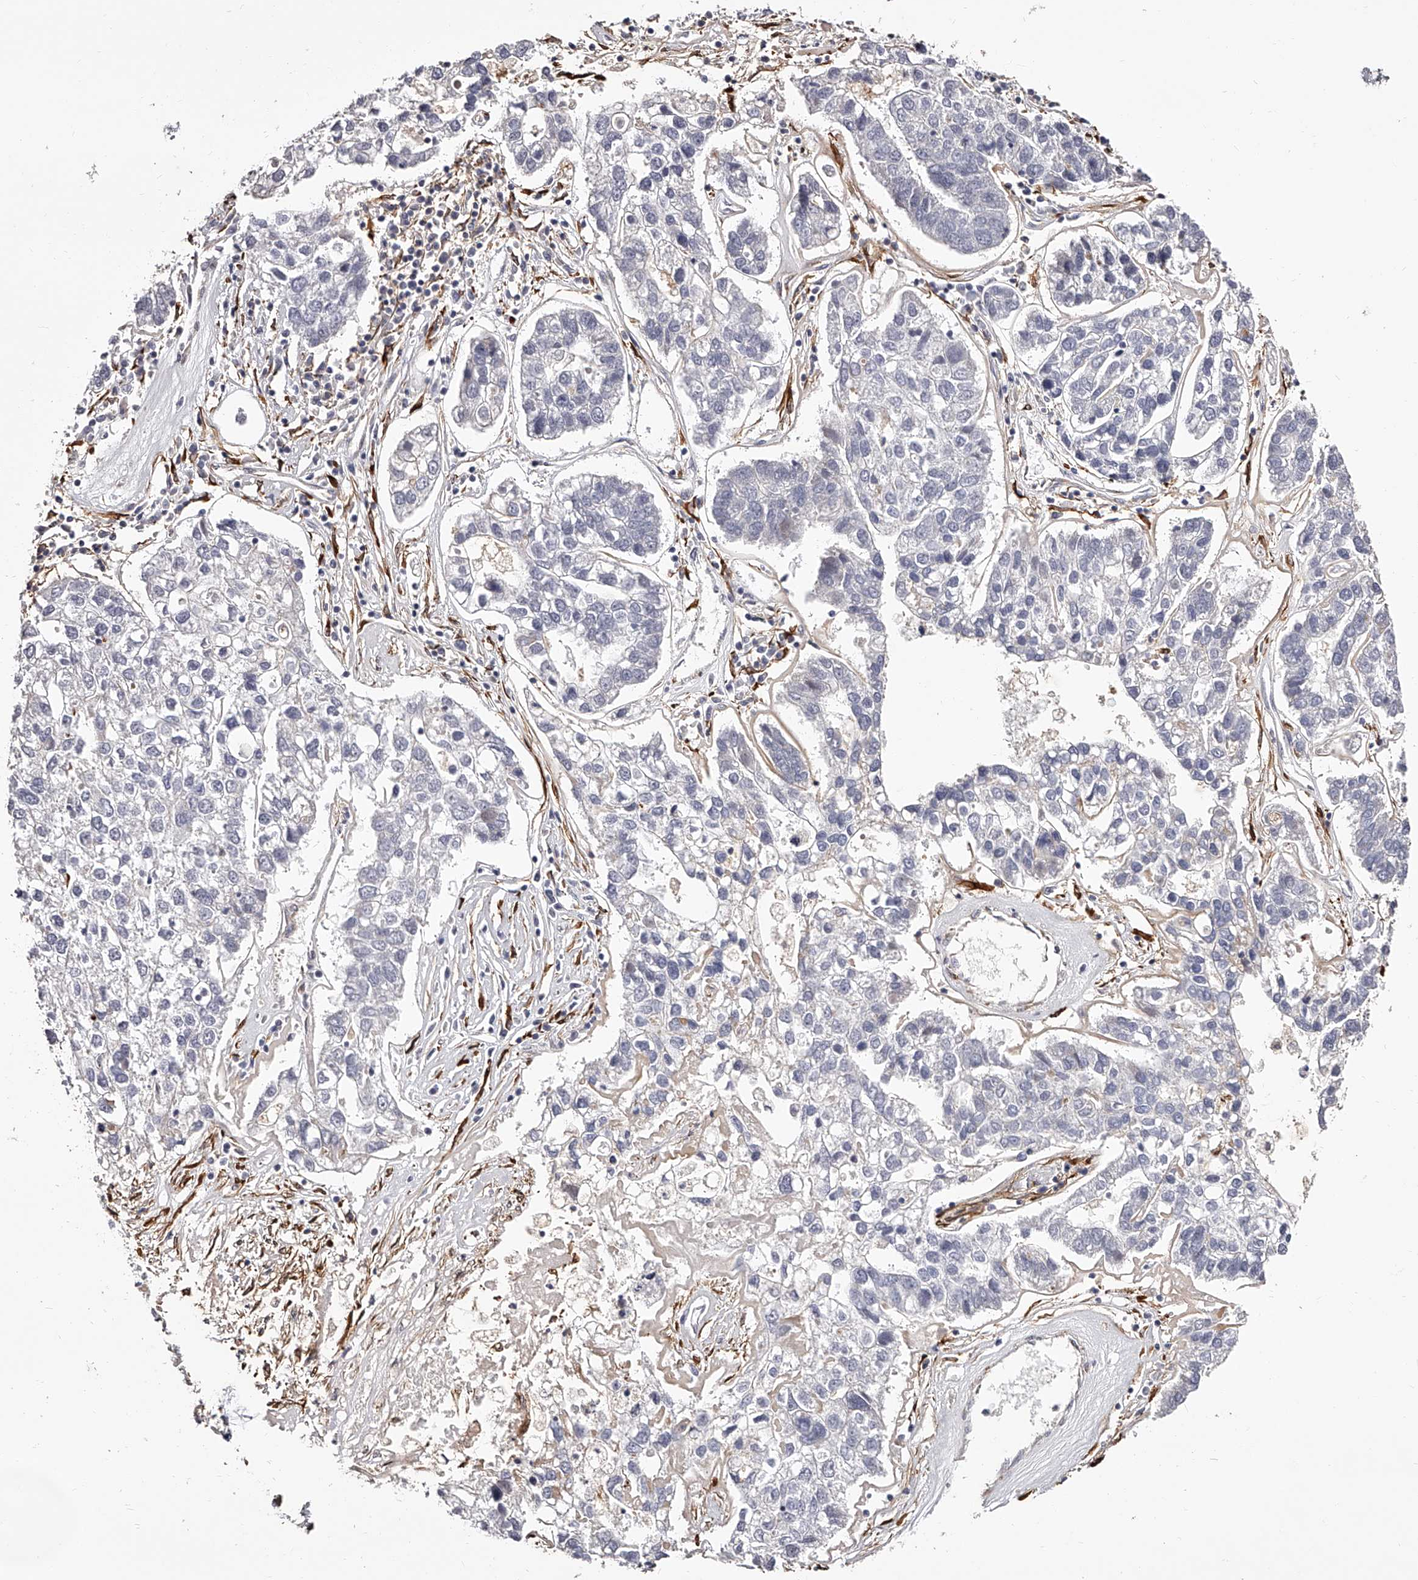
{"staining": {"intensity": "negative", "quantity": "none", "location": "none"}, "tissue": "pancreatic cancer", "cell_type": "Tumor cells", "image_type": "cancer", "snomed": [{"axis": "morphology", "description": "Adenocarcinoma, NOS"}, {"axis": "topography", "description": "Pancreas"}], "caption": "Tumor cells show no significant positivity in pancreatic cancer (adenocarcinoma).", "gene": "CD82", "patient": {"sex": "female", "age": 61}}